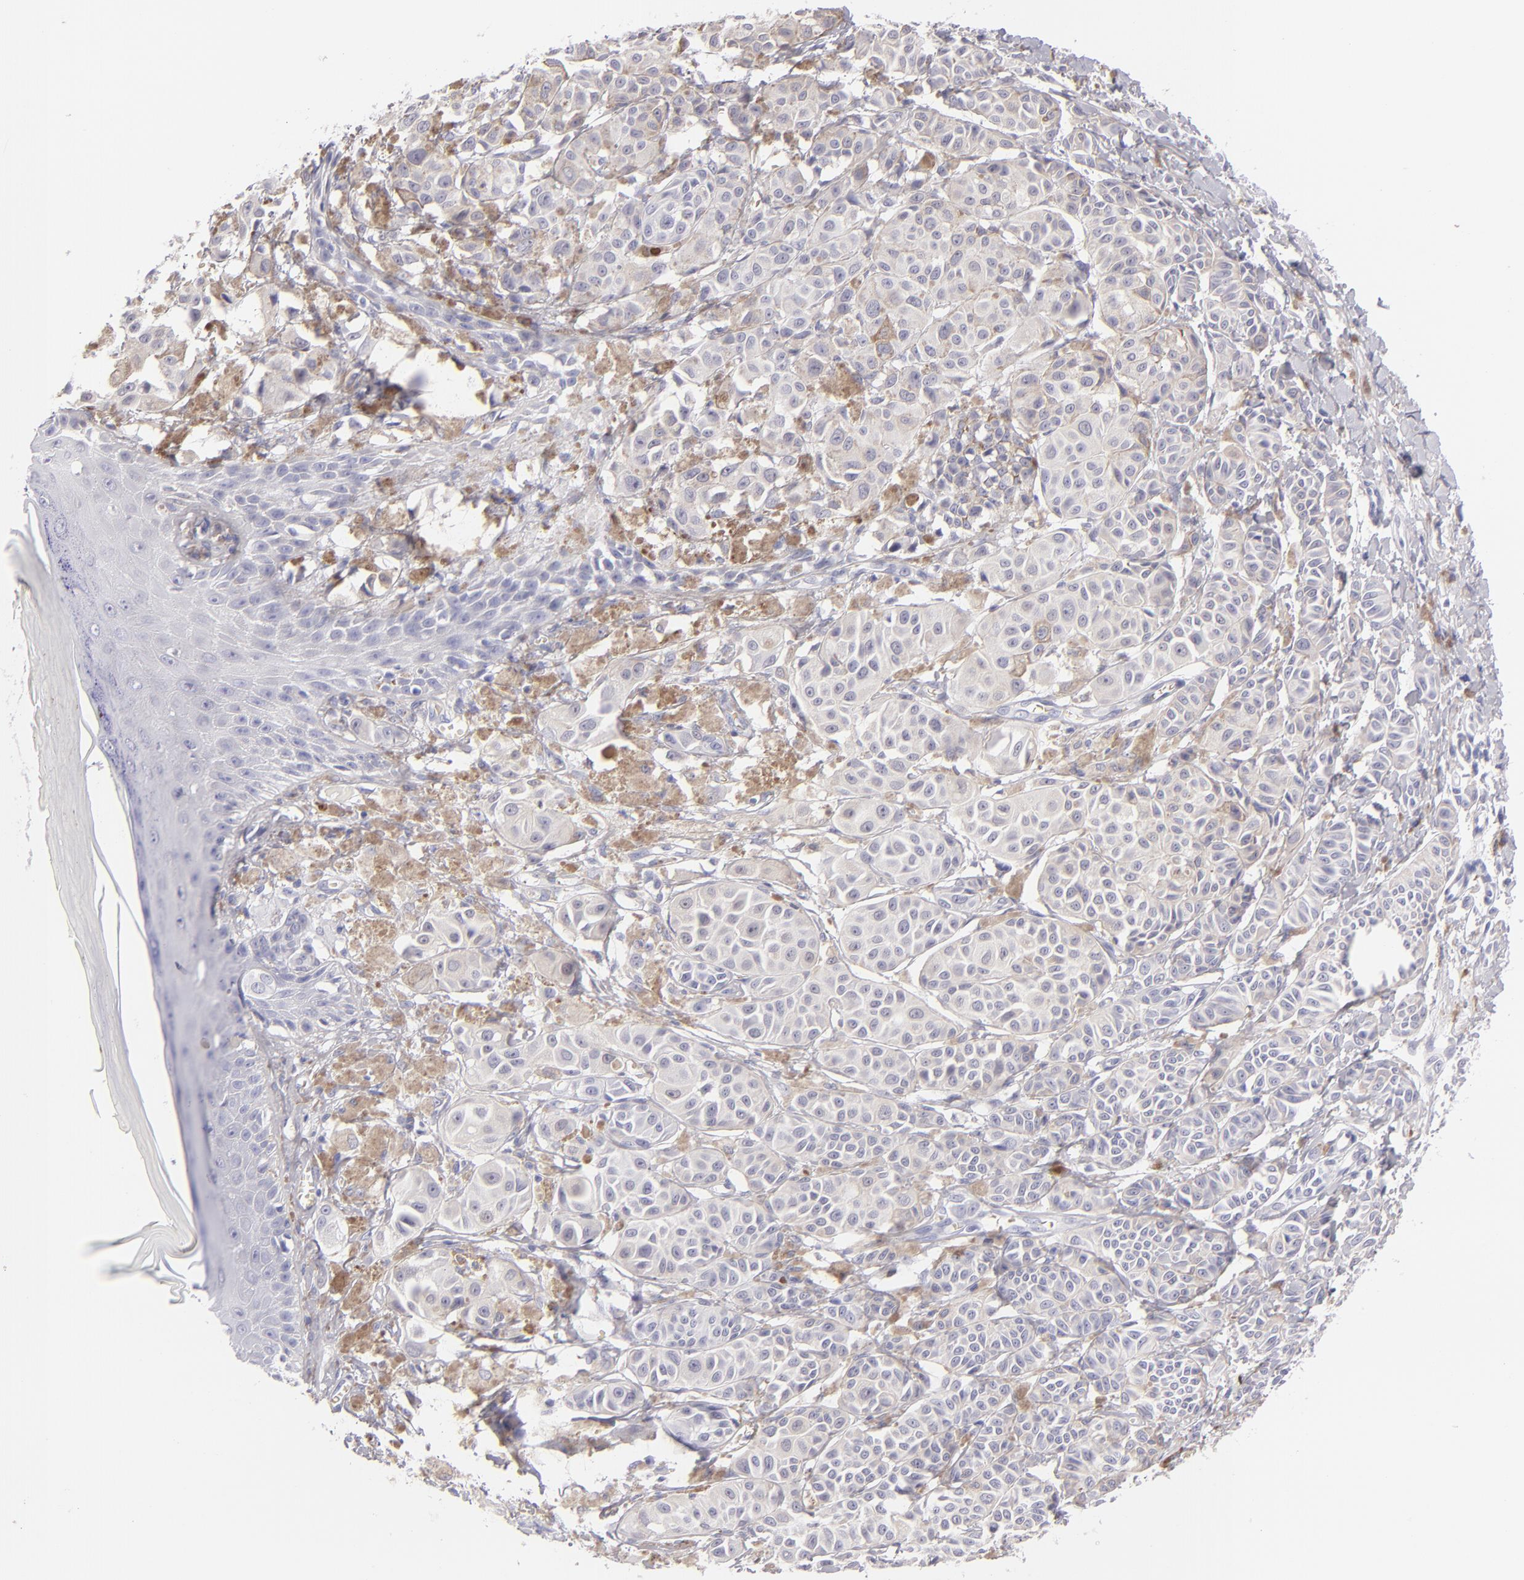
{"staining": {"intensity": "negative", "quantity": "none", "location": "none"}, "tissue": "melanoma", "cell_type": "Tumor cells", "image_type": "cancer", "snomed": [{"axis": "morphology", "description": "Malignant melanoma, NOS"}, {"axis": "topography", "description": "Skin"}], "caption": "Immunohistochemical staining of melanoma displays no significant staining in tumor cells.", "gene": "VIL1", "patient": {"sex": "male", "age": 76}}